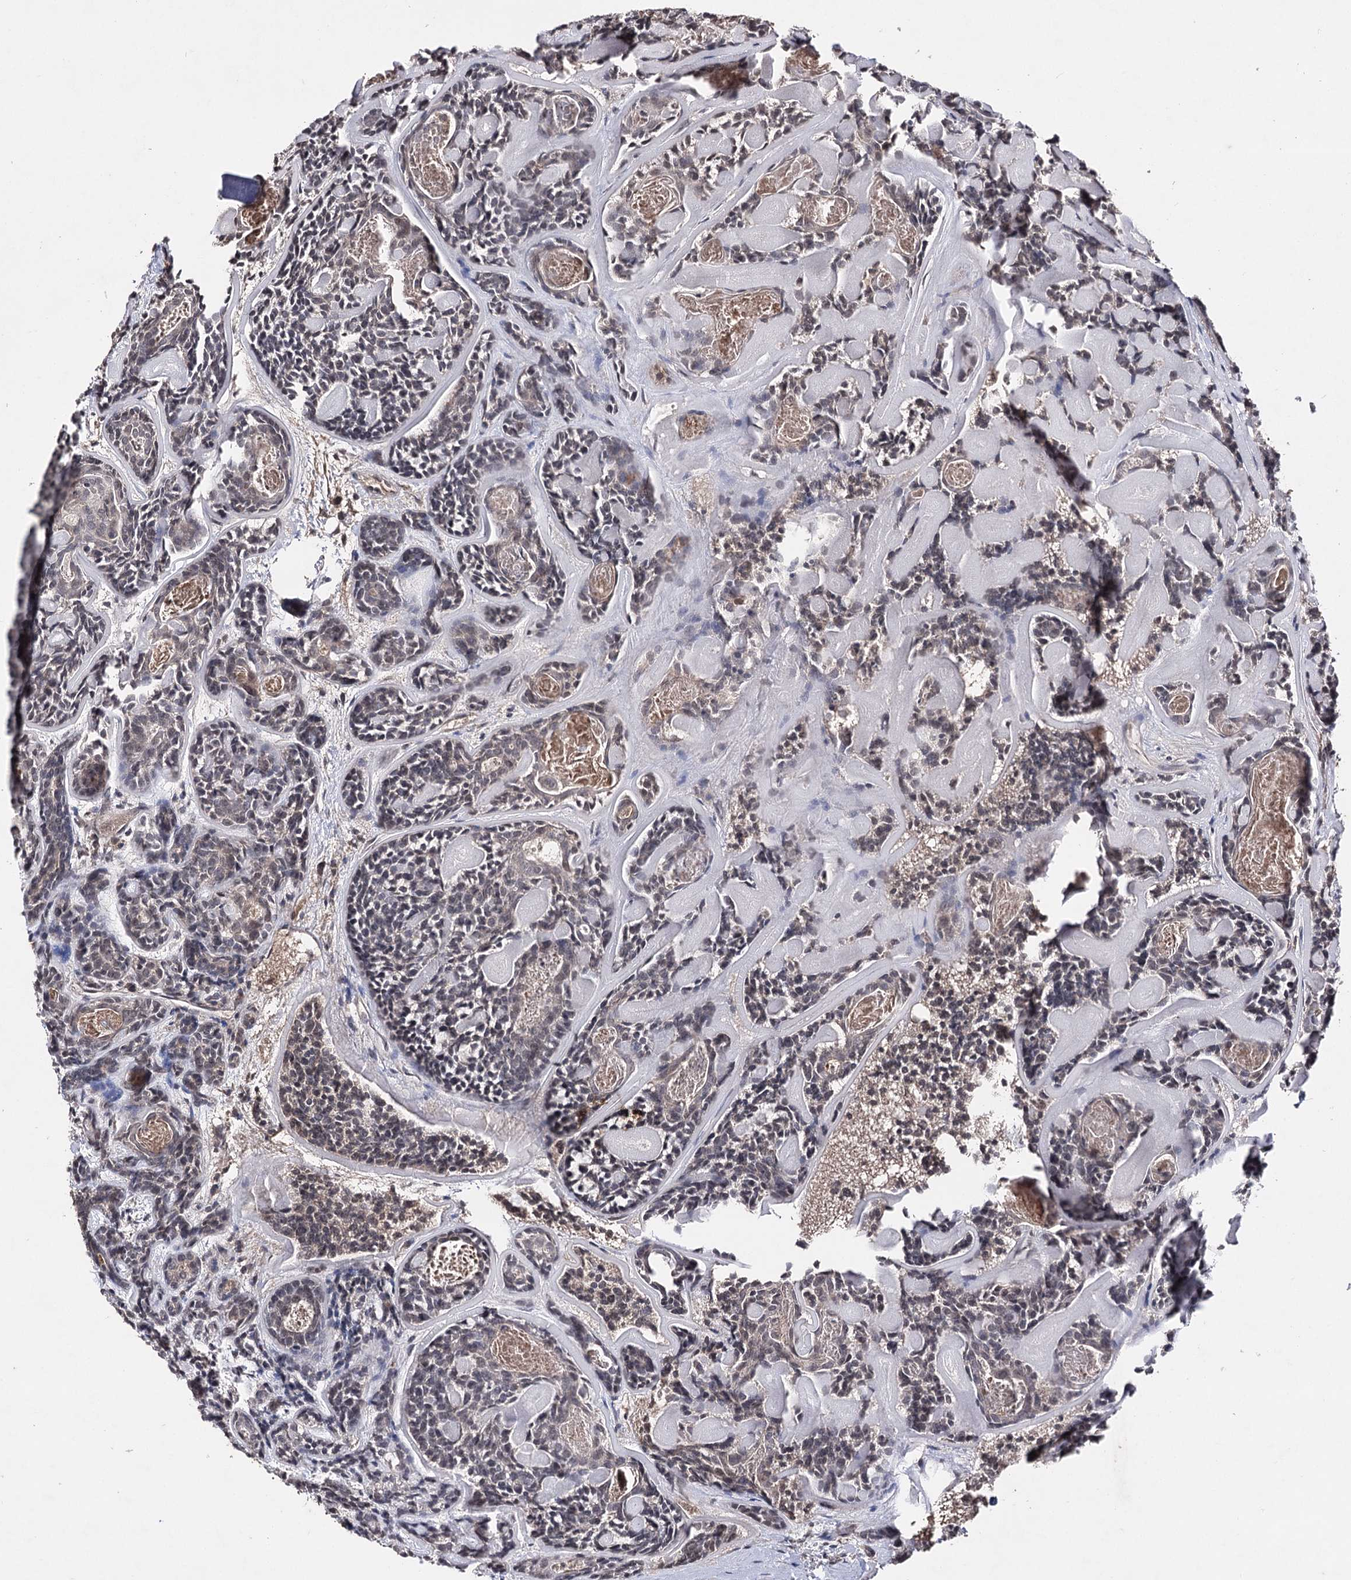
{"staining": {"intensity": "negative", "quantity": "none", "location": "none"}, "tissue": "head and neck cancer", "cell_type": "Tumor cells", "image_type": "cancer", "snomed": [{"axis": "morphology", "description": "Adenocarcinoma, NOS"}, {"axis": "topography", "description": "Salivary gland"}, {"axis": "topography", "description": "Head-Neck"}], "caption": "This photomicrograph is of head and neck cancer (adenocarcinoma) stained with IHC to label a protein in brown with the nuclei are counter-stained blue. There is no staining in tumor cells.", "gene": "SYNGR3", "patient": {"sex": "female", "age": 63}}